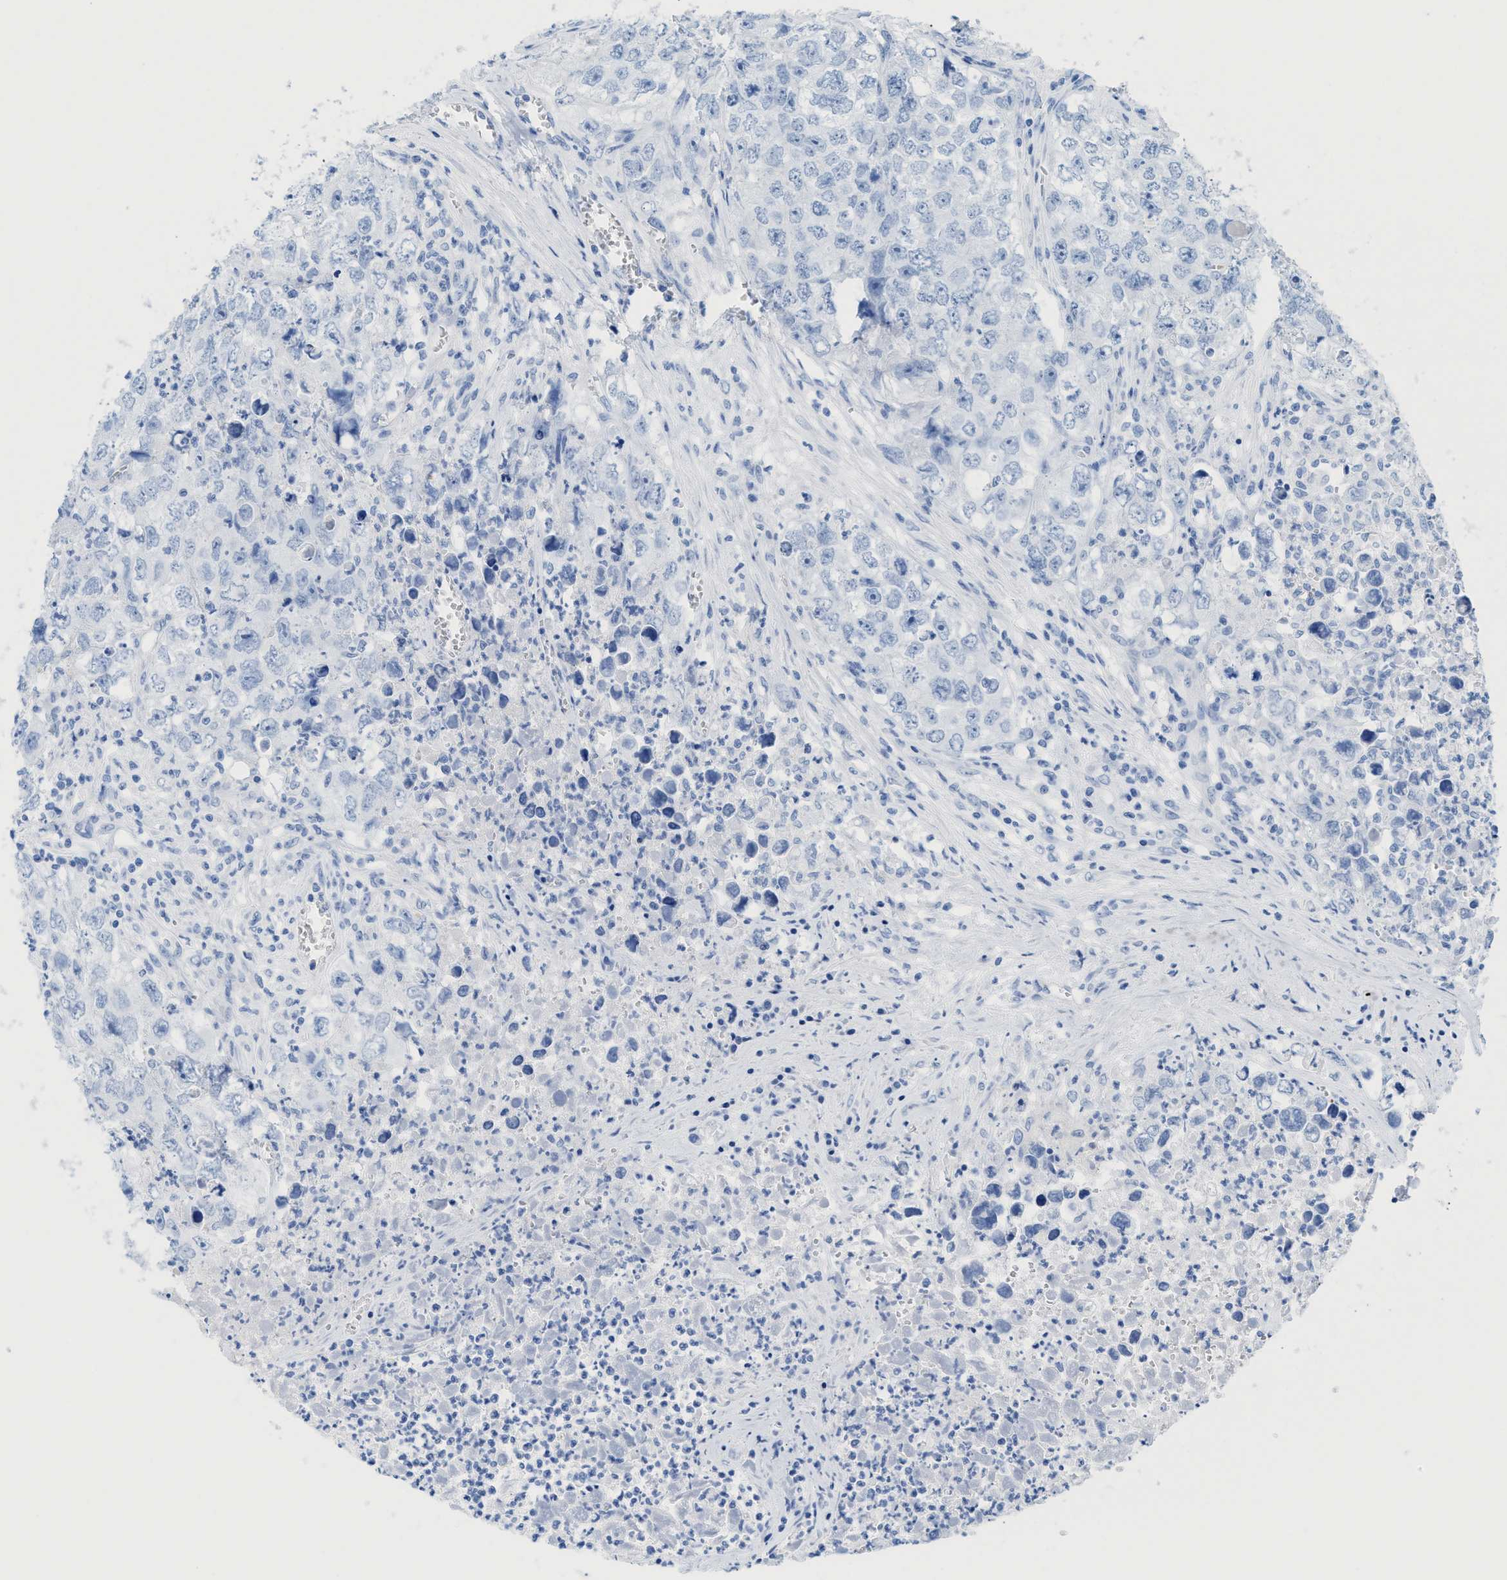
{"staining": {"intensity": "negative", "quantity": "none", "location": "none"}, "tissue": "testis cancer", "cell_type": "Tumor cells", "image_type": "cancer", "snomed": [{"axis": "morphology", "description": "Seminoma, NOS"}, {"axis": "morphology", "description": "Carcinoma, Embryonal, NOS"}, {"axis": "topography", "description": "Testis"}], "caption": "The immunohistochemistry image has no significant staining in tumor cells of testis cancer tissue.", "gene": "ANKFN1", "patient": {"sex": "male", "age": 43}}